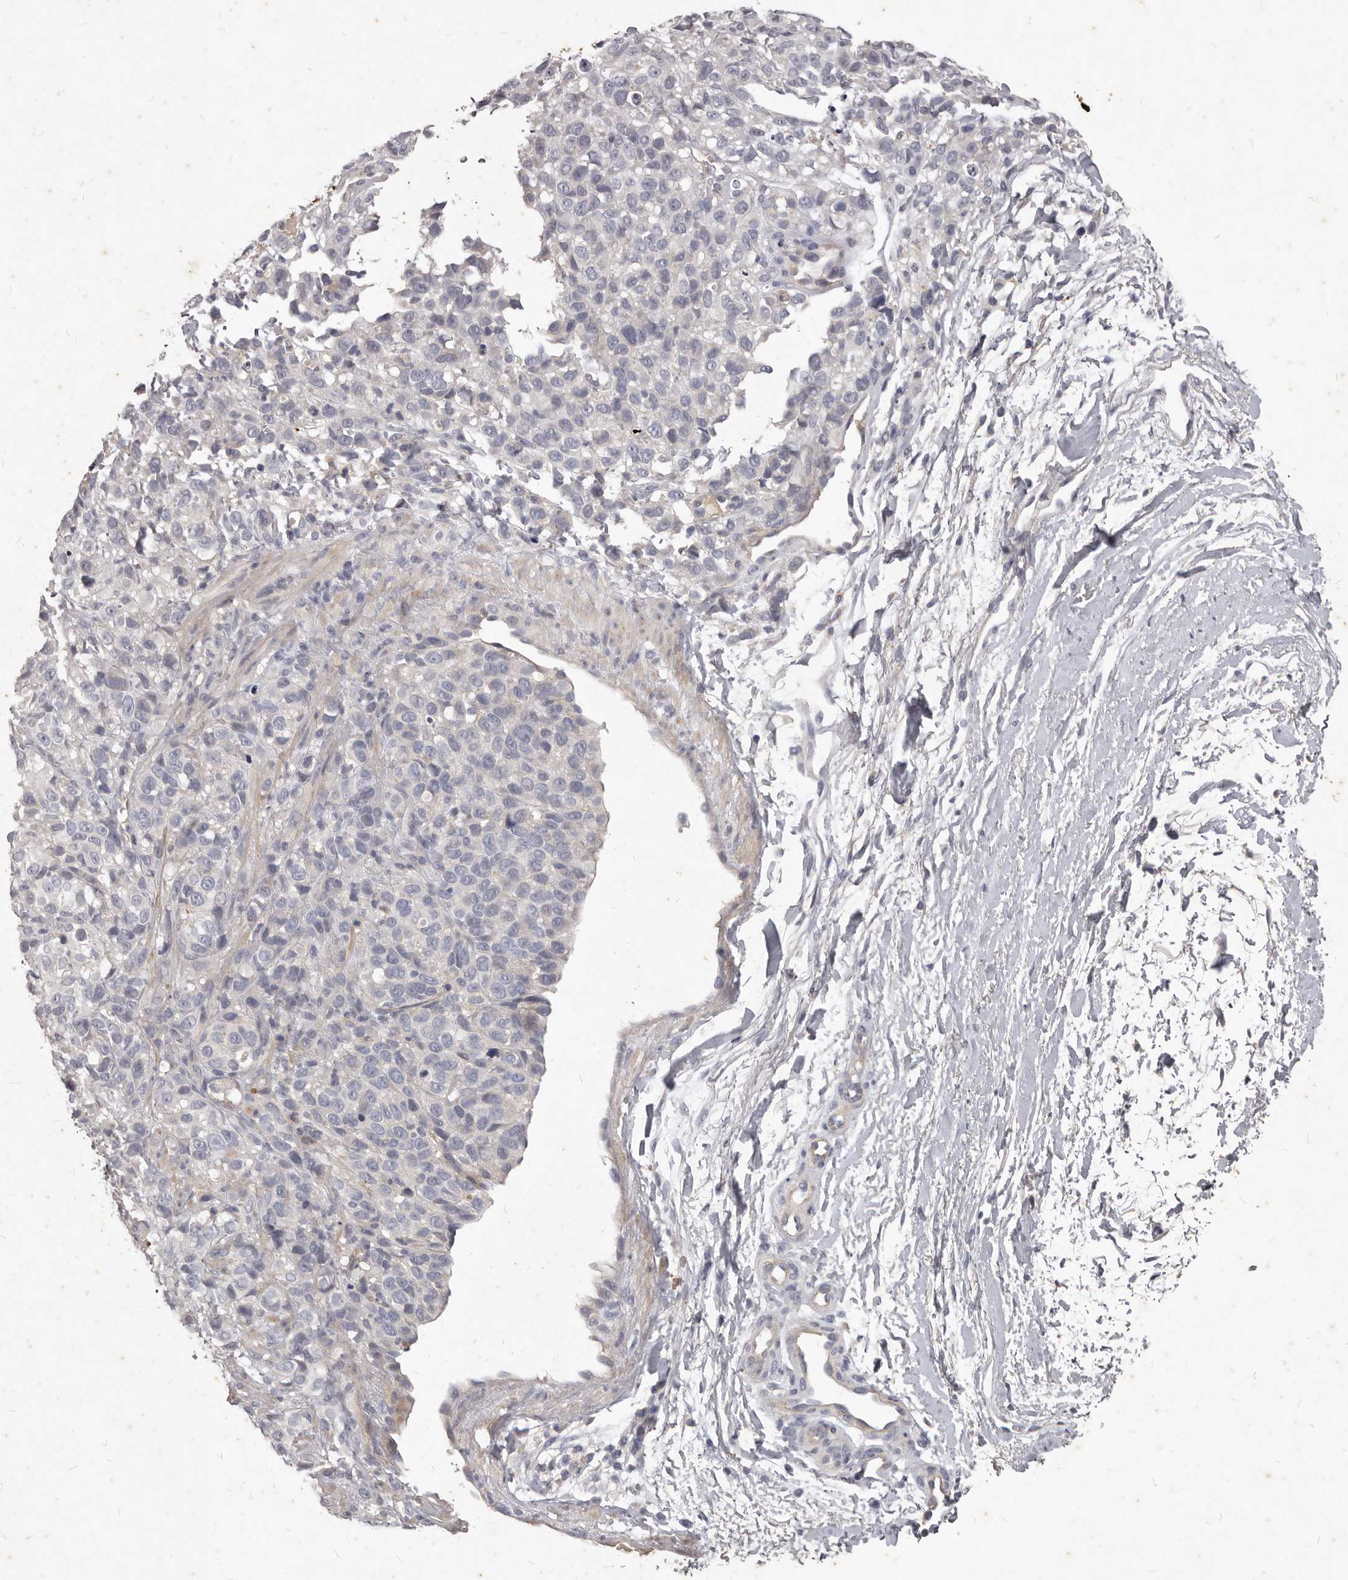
{"staining": {"intensity": "negative", "quantity": "none", "location": "none"}, "tissue": "melanoma", "cell_type": "Tumor cells", "image_type": "cancer", "snomed": [{"axis": "morphology", "description": "Malignant melanoma, Metastatic site"}, {"axis": "topography", "description": "Skin"}], "caption": "An immunohistochemistry micrograph of melanoma is shown. There is no staining in tumor cells of melanoma.", "gene": "GPRC5C", "patient": {"sex": "female", "age": 72}}